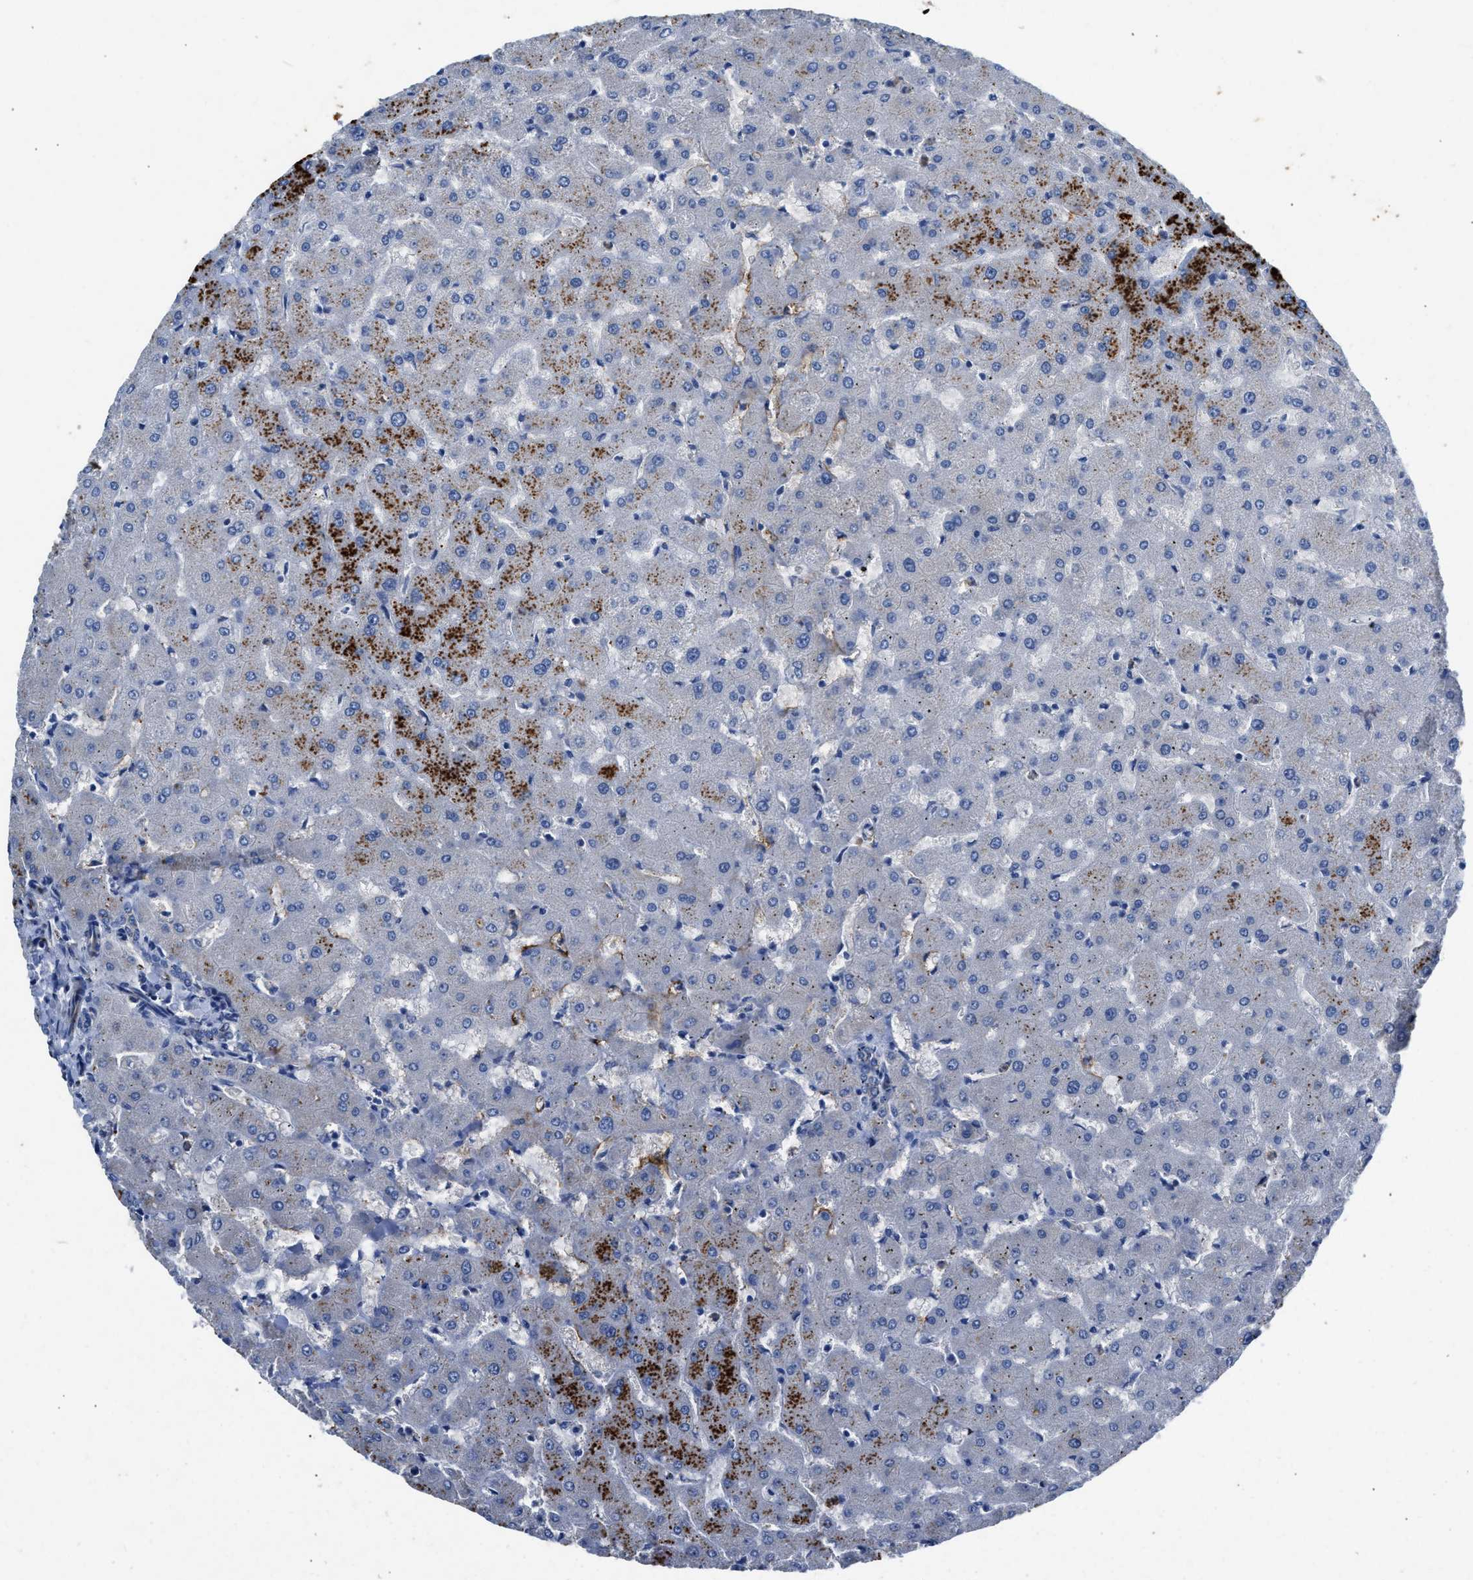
{"staining": {"intensity": "negative", "quantity": "none", "location": "none"}, "tissue": "liver", "cell_type": "Cholangiocytes", "image_type": "normal", "snomed": [{"axis": "morphology", "description": "Normal tissue, NOS"}, {"axis": "topography", "description": "Liver"}], "caption": "Immunohistochemistry photomicrograph of unremarkable liver: liver stained with DAB (3,3'-diaminobenzidine) shows no significant protein positivity in cholangiocytes.", "gene": "SPEG", "patient": {"sex": "female", "age": 63}}